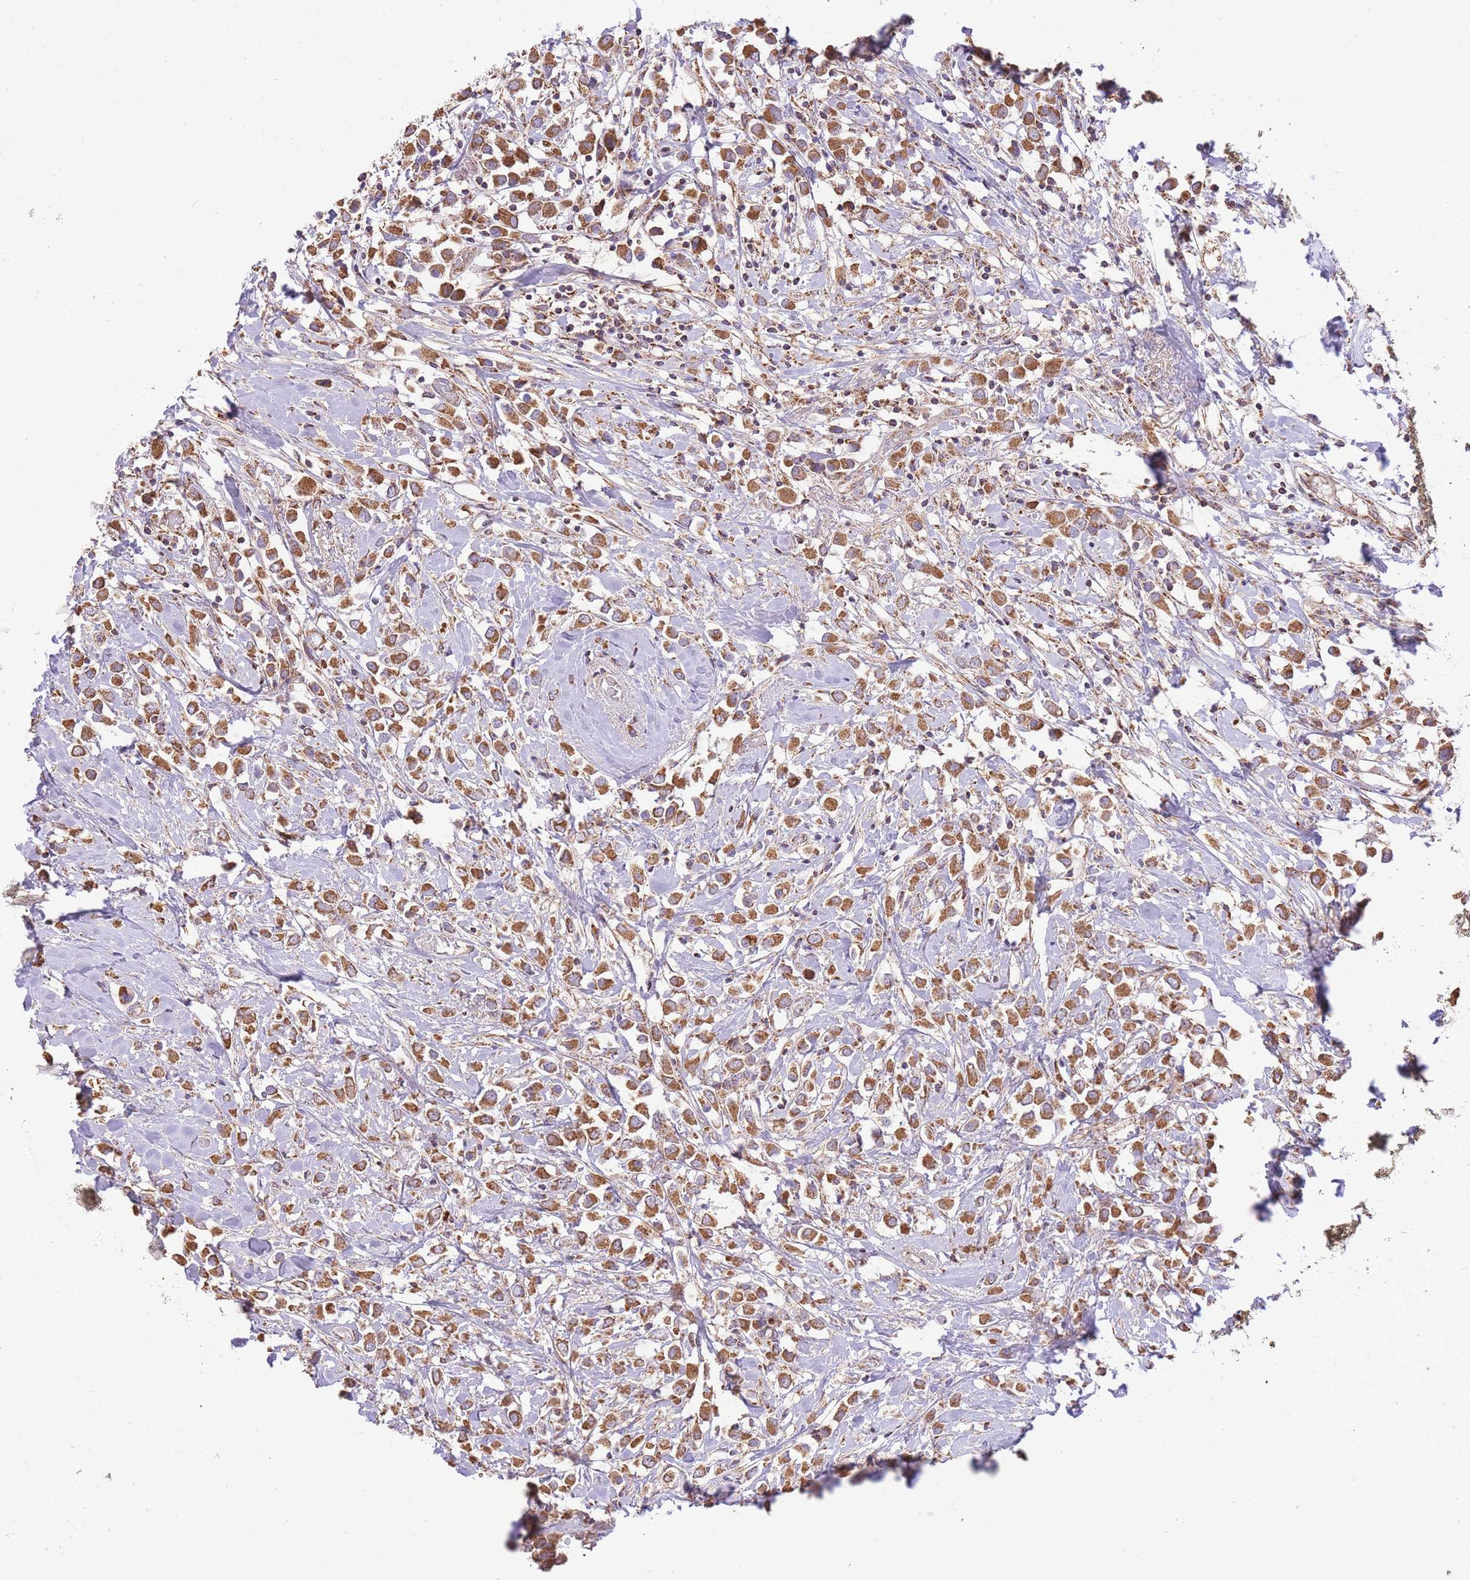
{"staining": {"intensity": "moderate", "quantity": ">75%", "location": "cytoplasmic/membranous"}, "tissue": "breast cancer", "cell_type": "Tumor cells", "image_type": "cancer", "snomed": [{"axis": "morphology", "description": "Duct carcinoma"}, {"axis": "topography", "description": "Breast"}], "caption": "Protein staining of breast infiltrating ductal carcinoma tissue exhibits moderate cytoplasmic/membranous positivity in approximately >75% of tumor cells.", "gene": "PREP", "patient": {"sex": "female", "age": 61}}